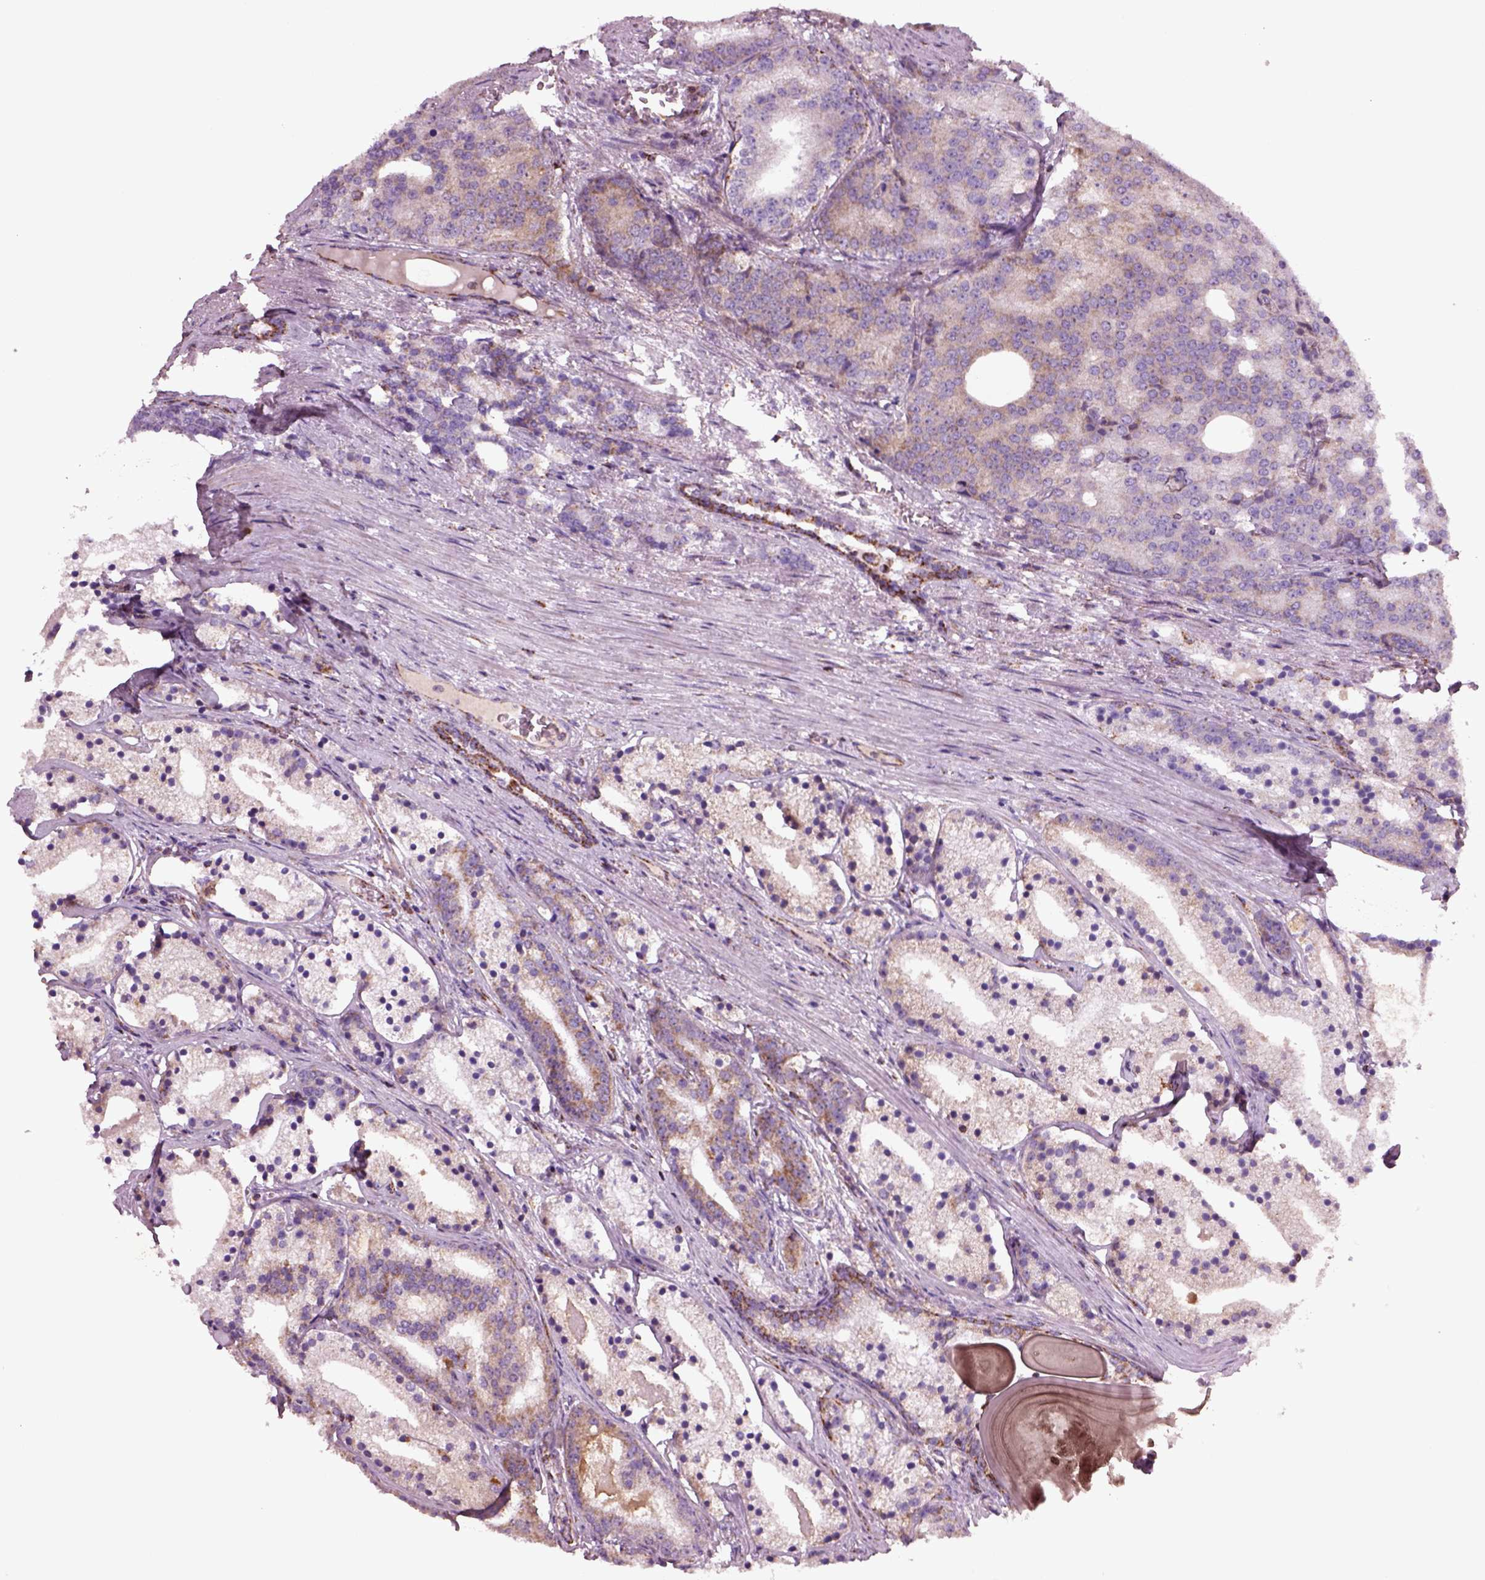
{"staining": {"intensity": "moderate", "quantity": "<25%", "location": "cytoplasmic/membranous"}, "tissue": "prostate cancer", "cell_type": "Tumor cells", "image_type": "cancer", "snomed": [{"axis": "morphology", "description": "Adenocarcinoma, NOS"}, {"axis": "topography", "description": "Prostate"}], "caption": "A histopathology image of human prostate cancer (adenocarcinoma) stained for a protein displays moderate cytoplasmic/membranous brown staining in tumor cells.", "gene": "SLC25A24", "patient": {"sex": "male", "age": 69}}